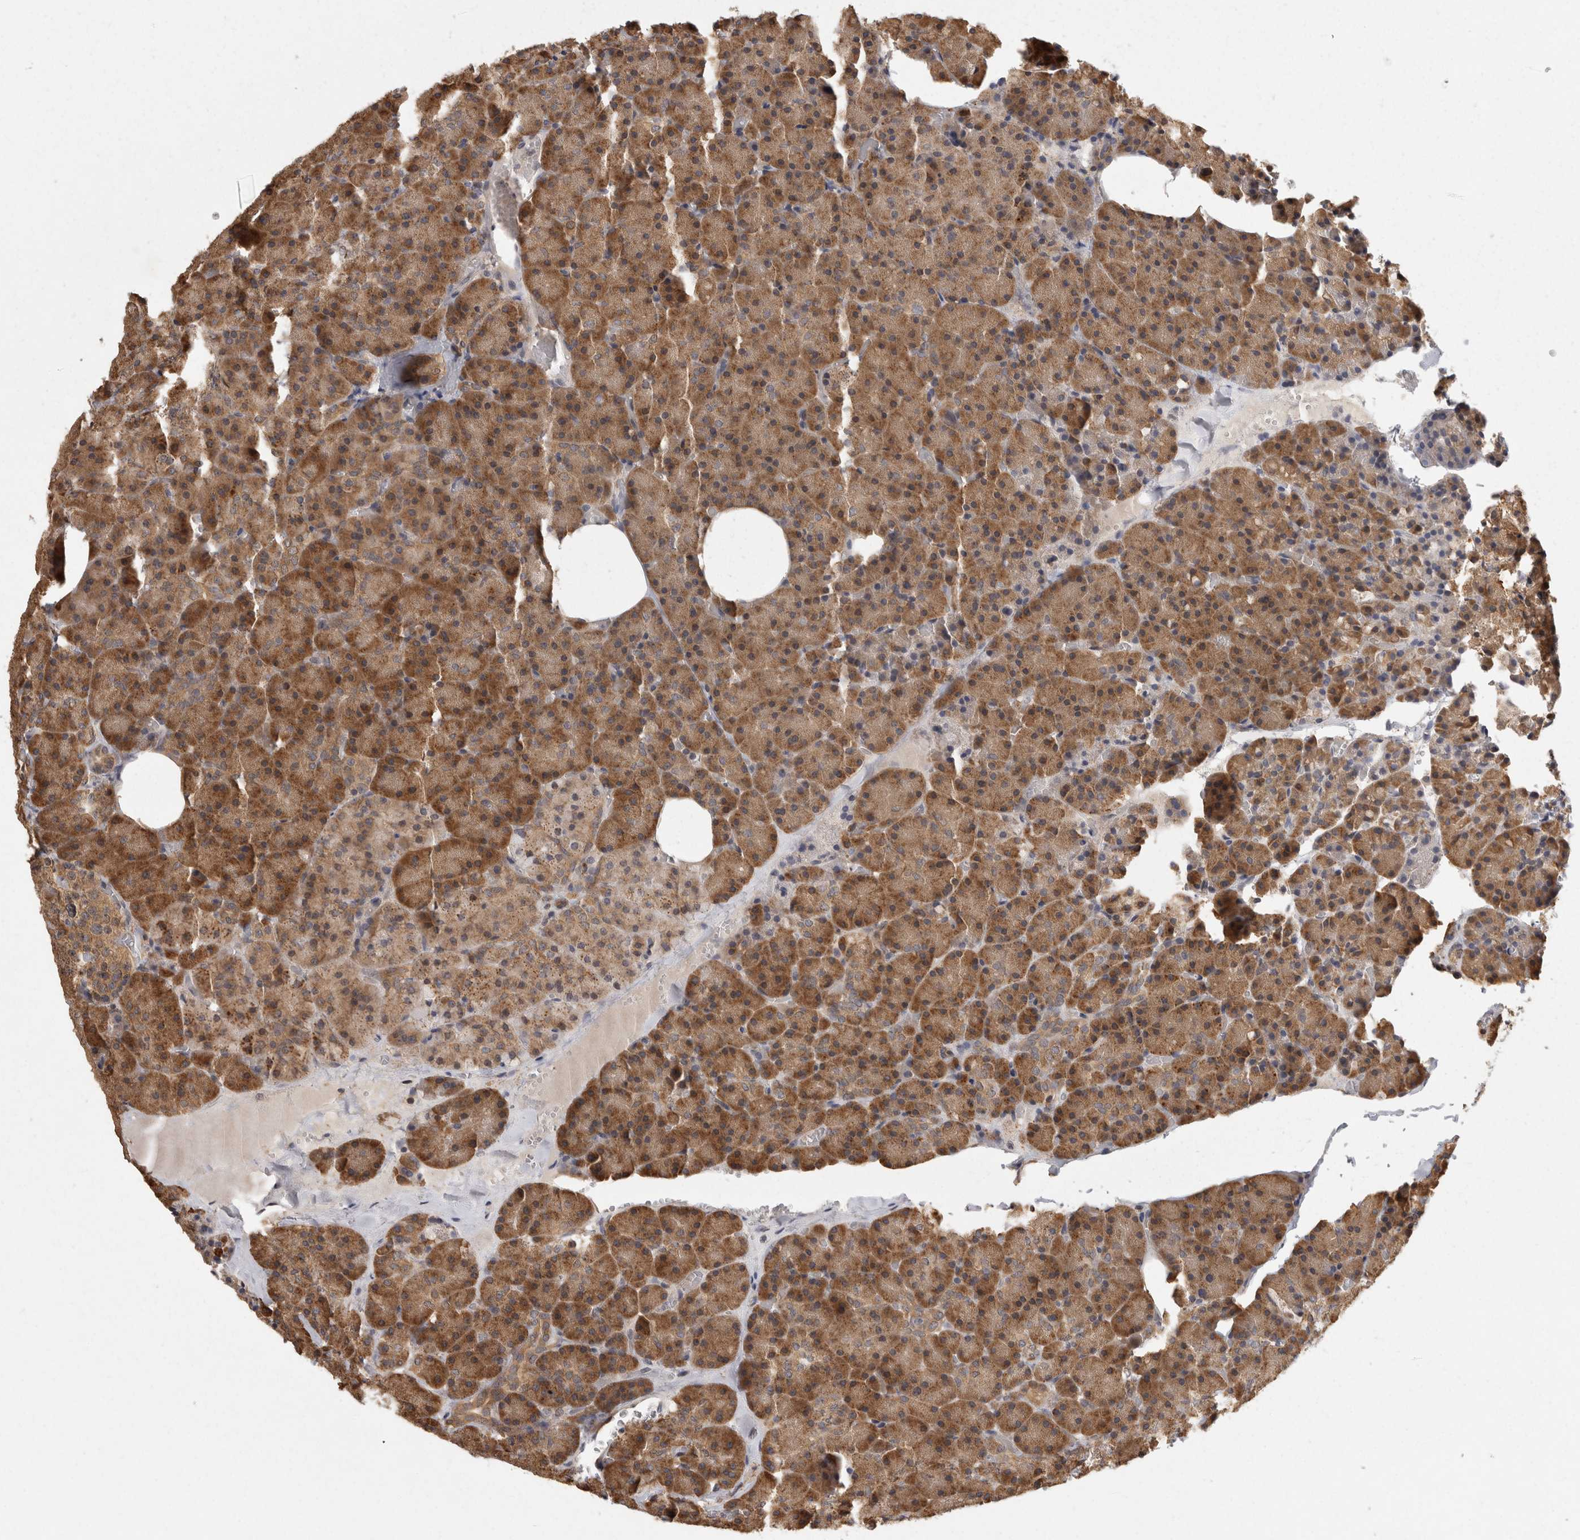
{"staining": {"intensity": "moderate", "quantity": ">75%", "location": "cytoplasmic/membranous"}, "tissue": "pancreas", "cell_type": "Exocrine glandular cells", "image_type": "normal", "snomed": [{"axis": "morphology", "description": "Normal tissue, NOS"}, {"axis": "morphology", "description": "Carcinoid, malignant, NOS"}, {"axis": "topography", "description": "Pancreas"}], "caption": "Pancreas stained with a brown dye shows moderate cytoplasmic/membranous positive positivity in about >75% of exocrine glandular cells.", "gene": "ACAT2", "patient": {"sex": "female", "age": 35}}